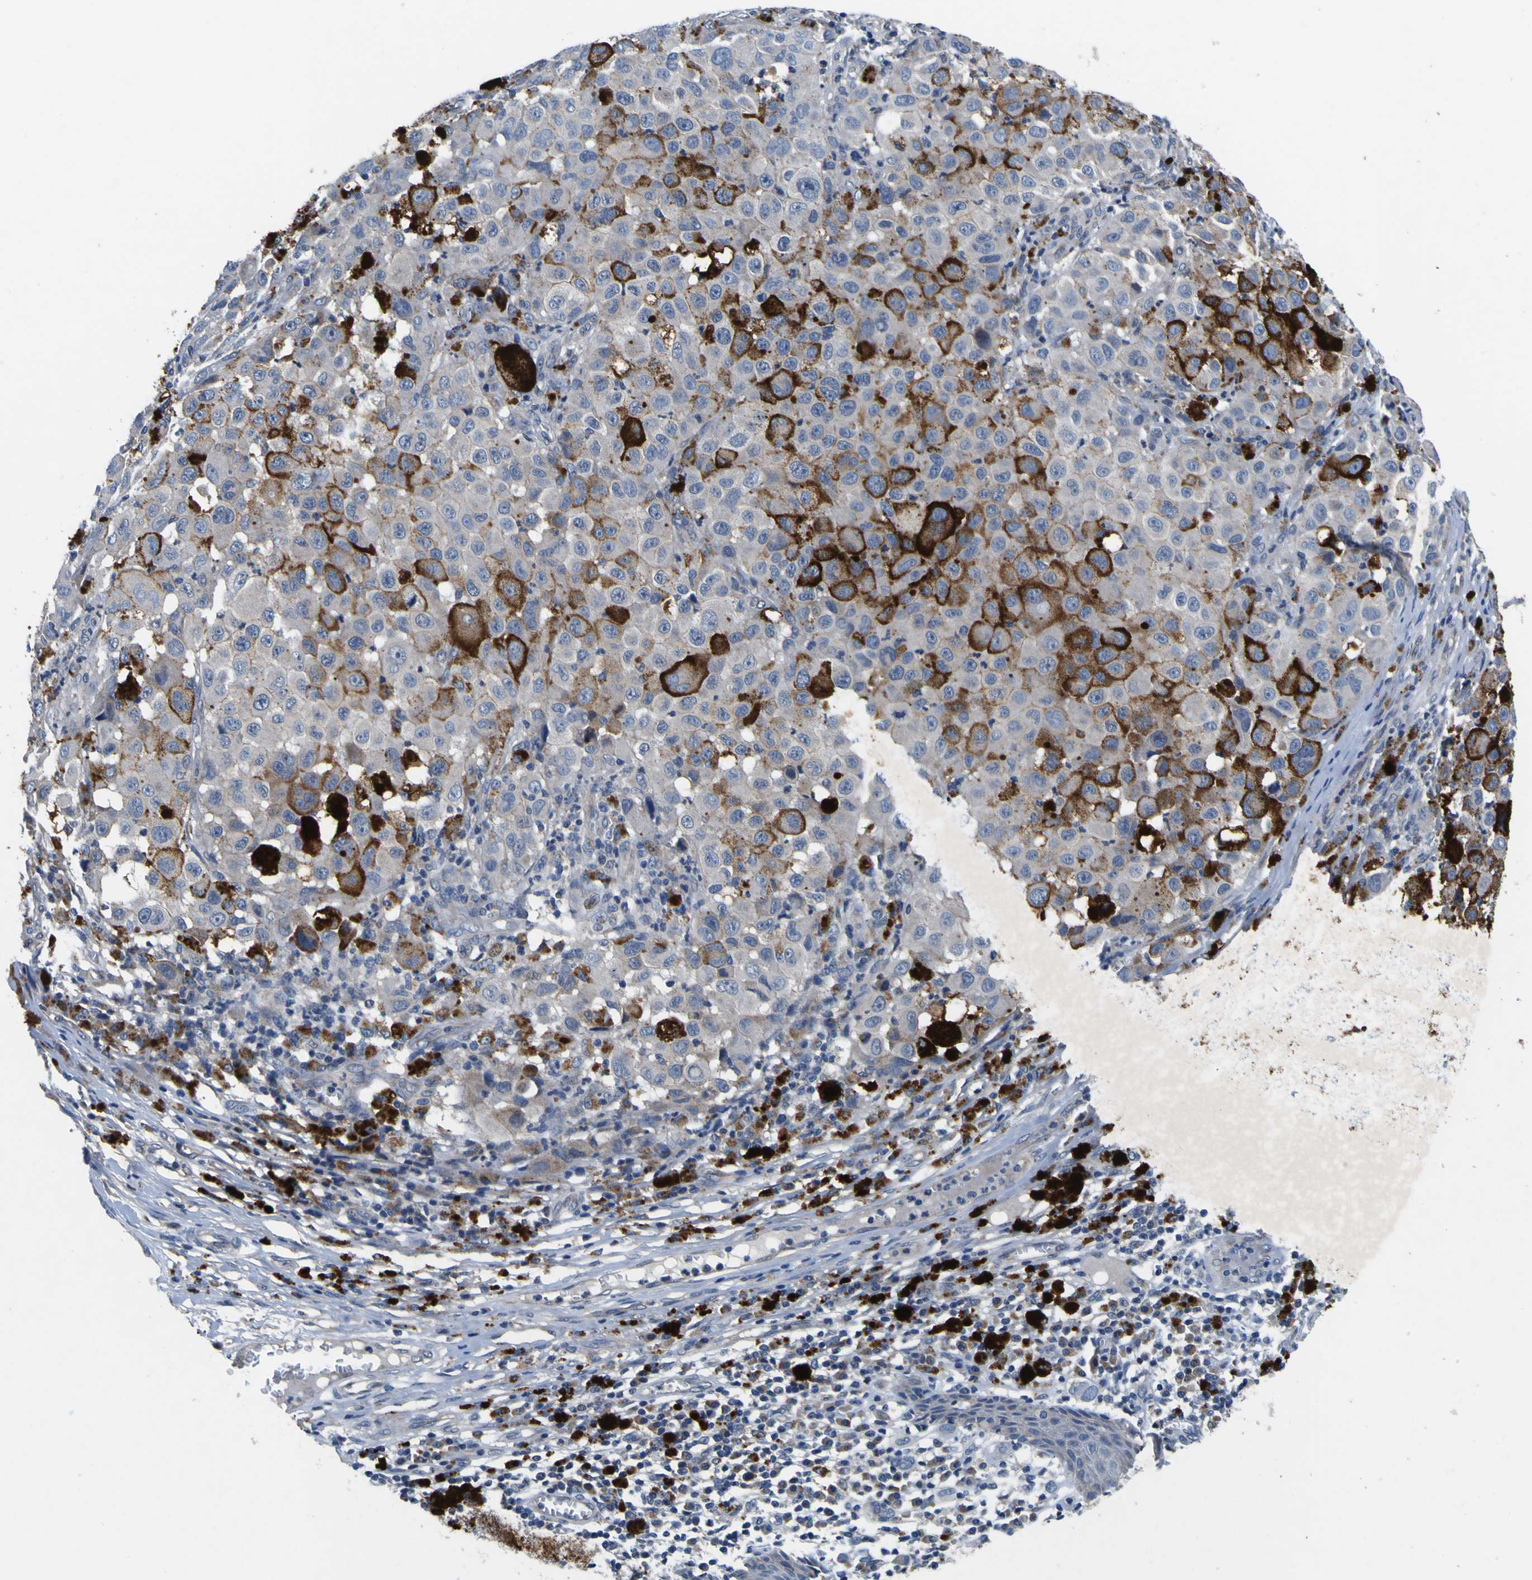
{"staining": {"intensity": "moderate", "quantity": ">75%", "location": "cytoplasmic/membranous"}, "tissue": "melanoma", "cell_type": "Tumor cells", "image_type": "cancer", "snomed": [{"axis": "morphology", "description": "Malignant melanoma, NOS"}, {"axis": "topography", "description": "Skin"}], "caption": "Melanoma tissue displays moderate cytoplasmic/membranous staining in approximately >75% of tumor cells, visualized by immunohistochemistry.", "gene": "EPHB4", "patient": {"sex": "male", "age": 96}}